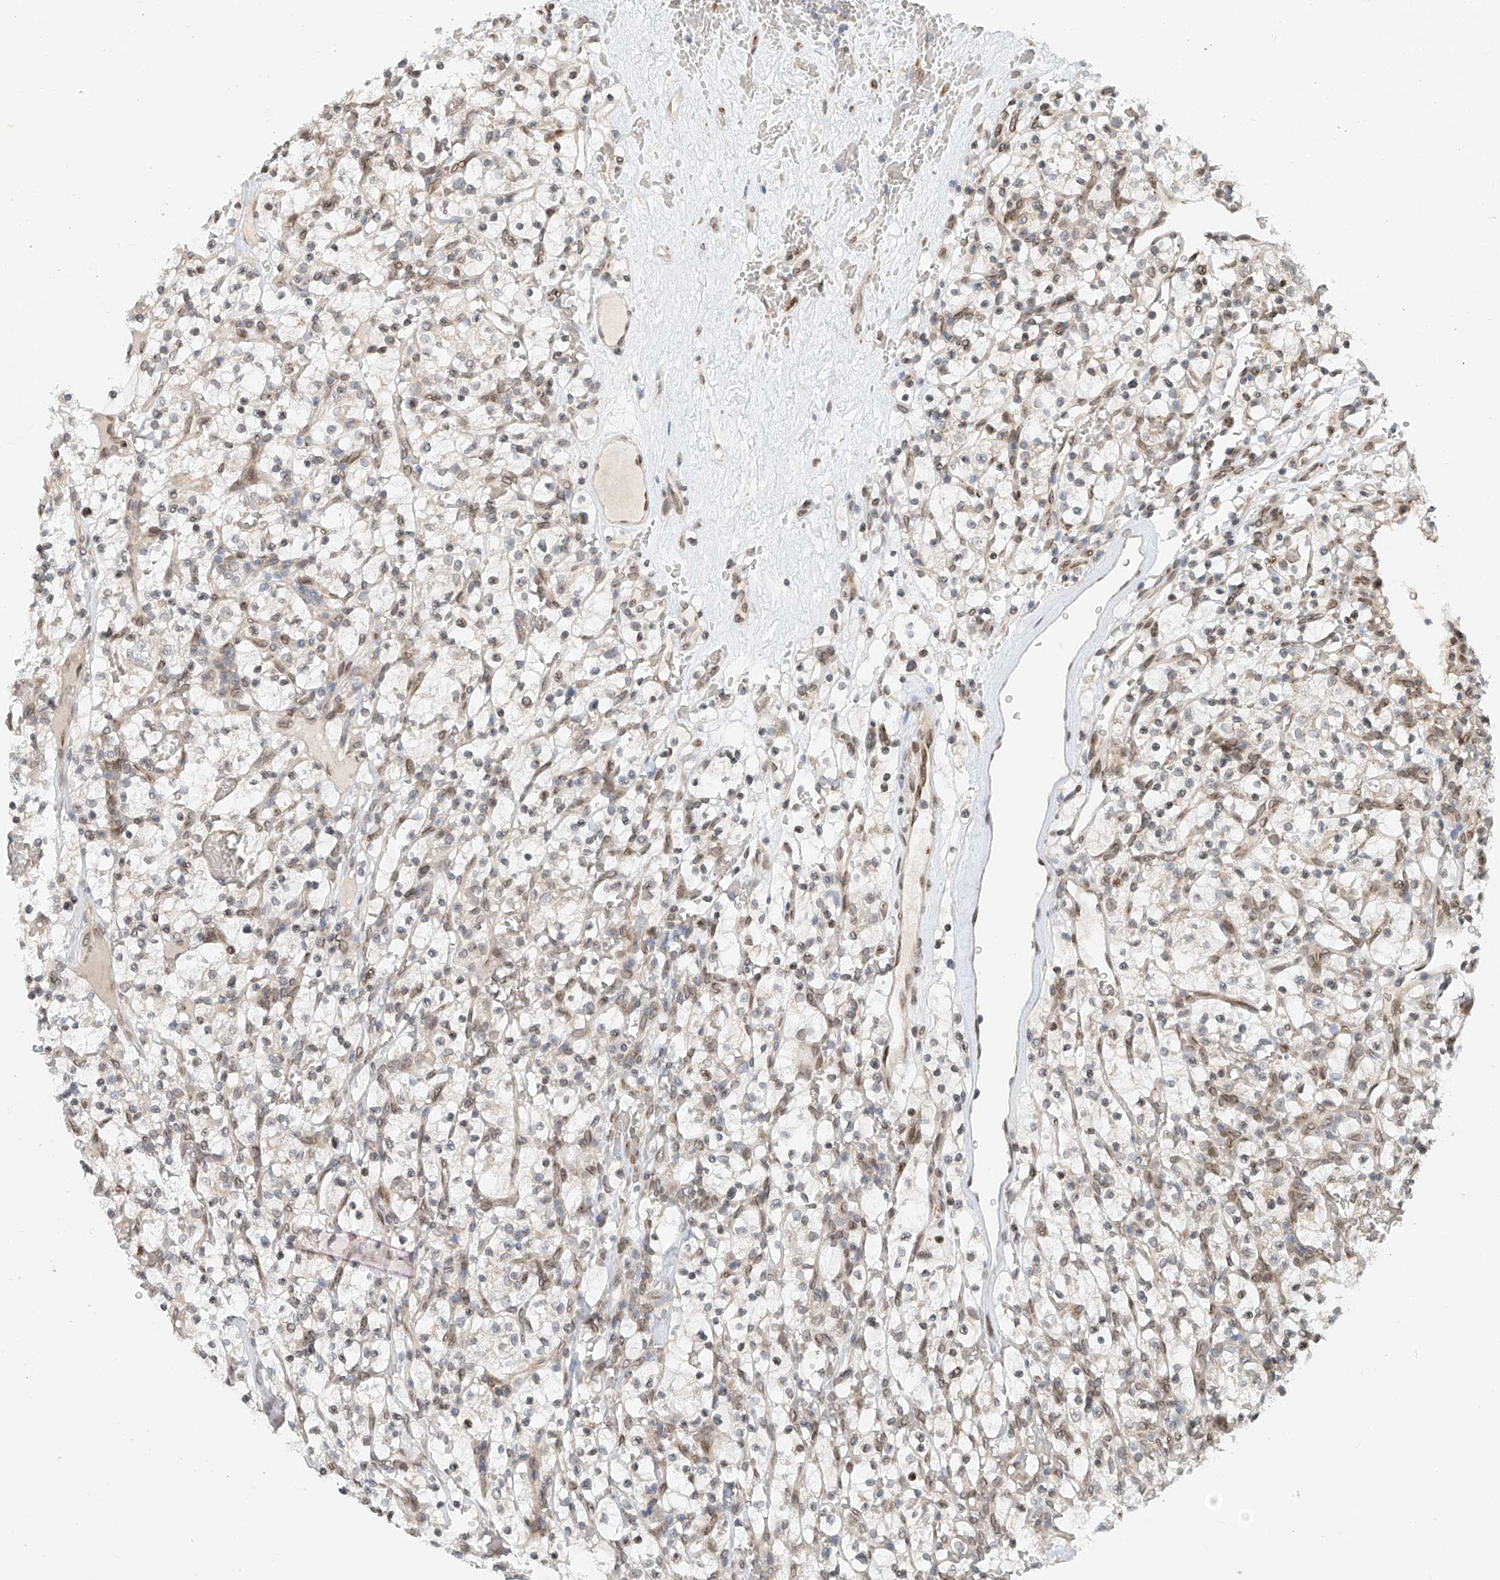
{"staining": {"intensity": "negative", "quantity": "none", "location": "none"}, "tissue": "renal cancer", "cell_type": "Tumor cells", "image_type": "cancer", "snomed": [{"axis": "morphology", "description": "Adenocarcinoma, NOS"}, {"axis": "topography", "description": "Kidney"}], "caption": "An immunohistochemistry histopathology image of adenocarcinoma (renal) is shown. There is no staining in tumor cells of adenocarcinoma (renal). (DAB (3,3'-diaminobenzidine) immunohistochemistry visualized using brightfield microscopy, high magnification).", "gene": "STARD9", "patient": {"sex": "female", "age": 57}}